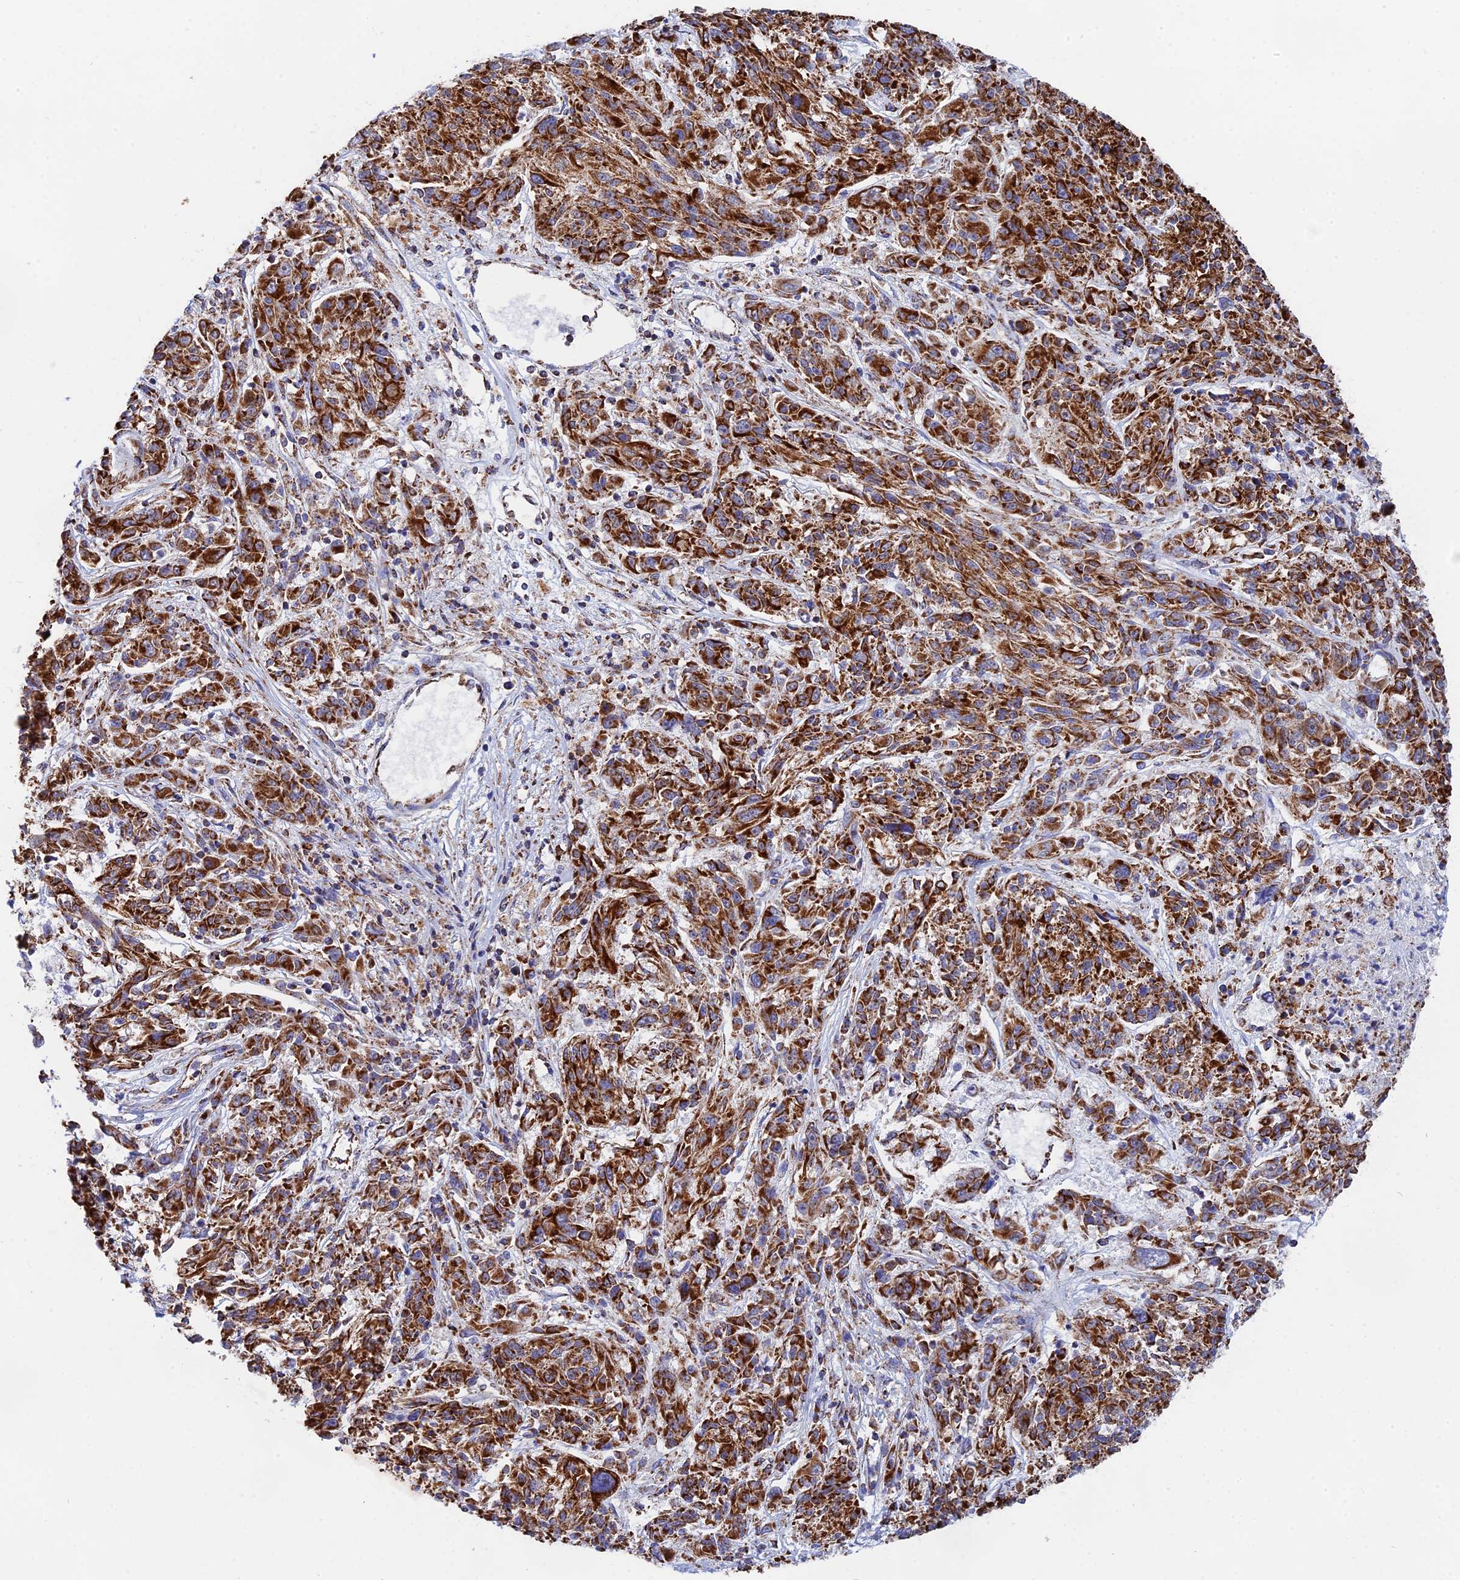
{"staining": {"intensity": "strong", "quantity": ">75%", "location": "cytoplasmic/membranous"}, "tissue": "melanoma", "cell_type": "Tumor cells", "image_type": "cancer", "snomed": [{"axis": "morphology", "description": "Malignant melanoma, NOS"}, {"axis": "topography", "description": "Skin"}], "caption": "Immunohistochemistry micrograph of neoplastic tissue: malignant melanoma stained using immunohistochemistry (IHC) exhibits high levels of strong protein expression localized specifically in the cytoplasmic/membranous of tumor cells, appearing as a cytoplasmic/membranous brown color.", "gene": "NDUFA5", "patient": {"sex": "male", "age": 53}}